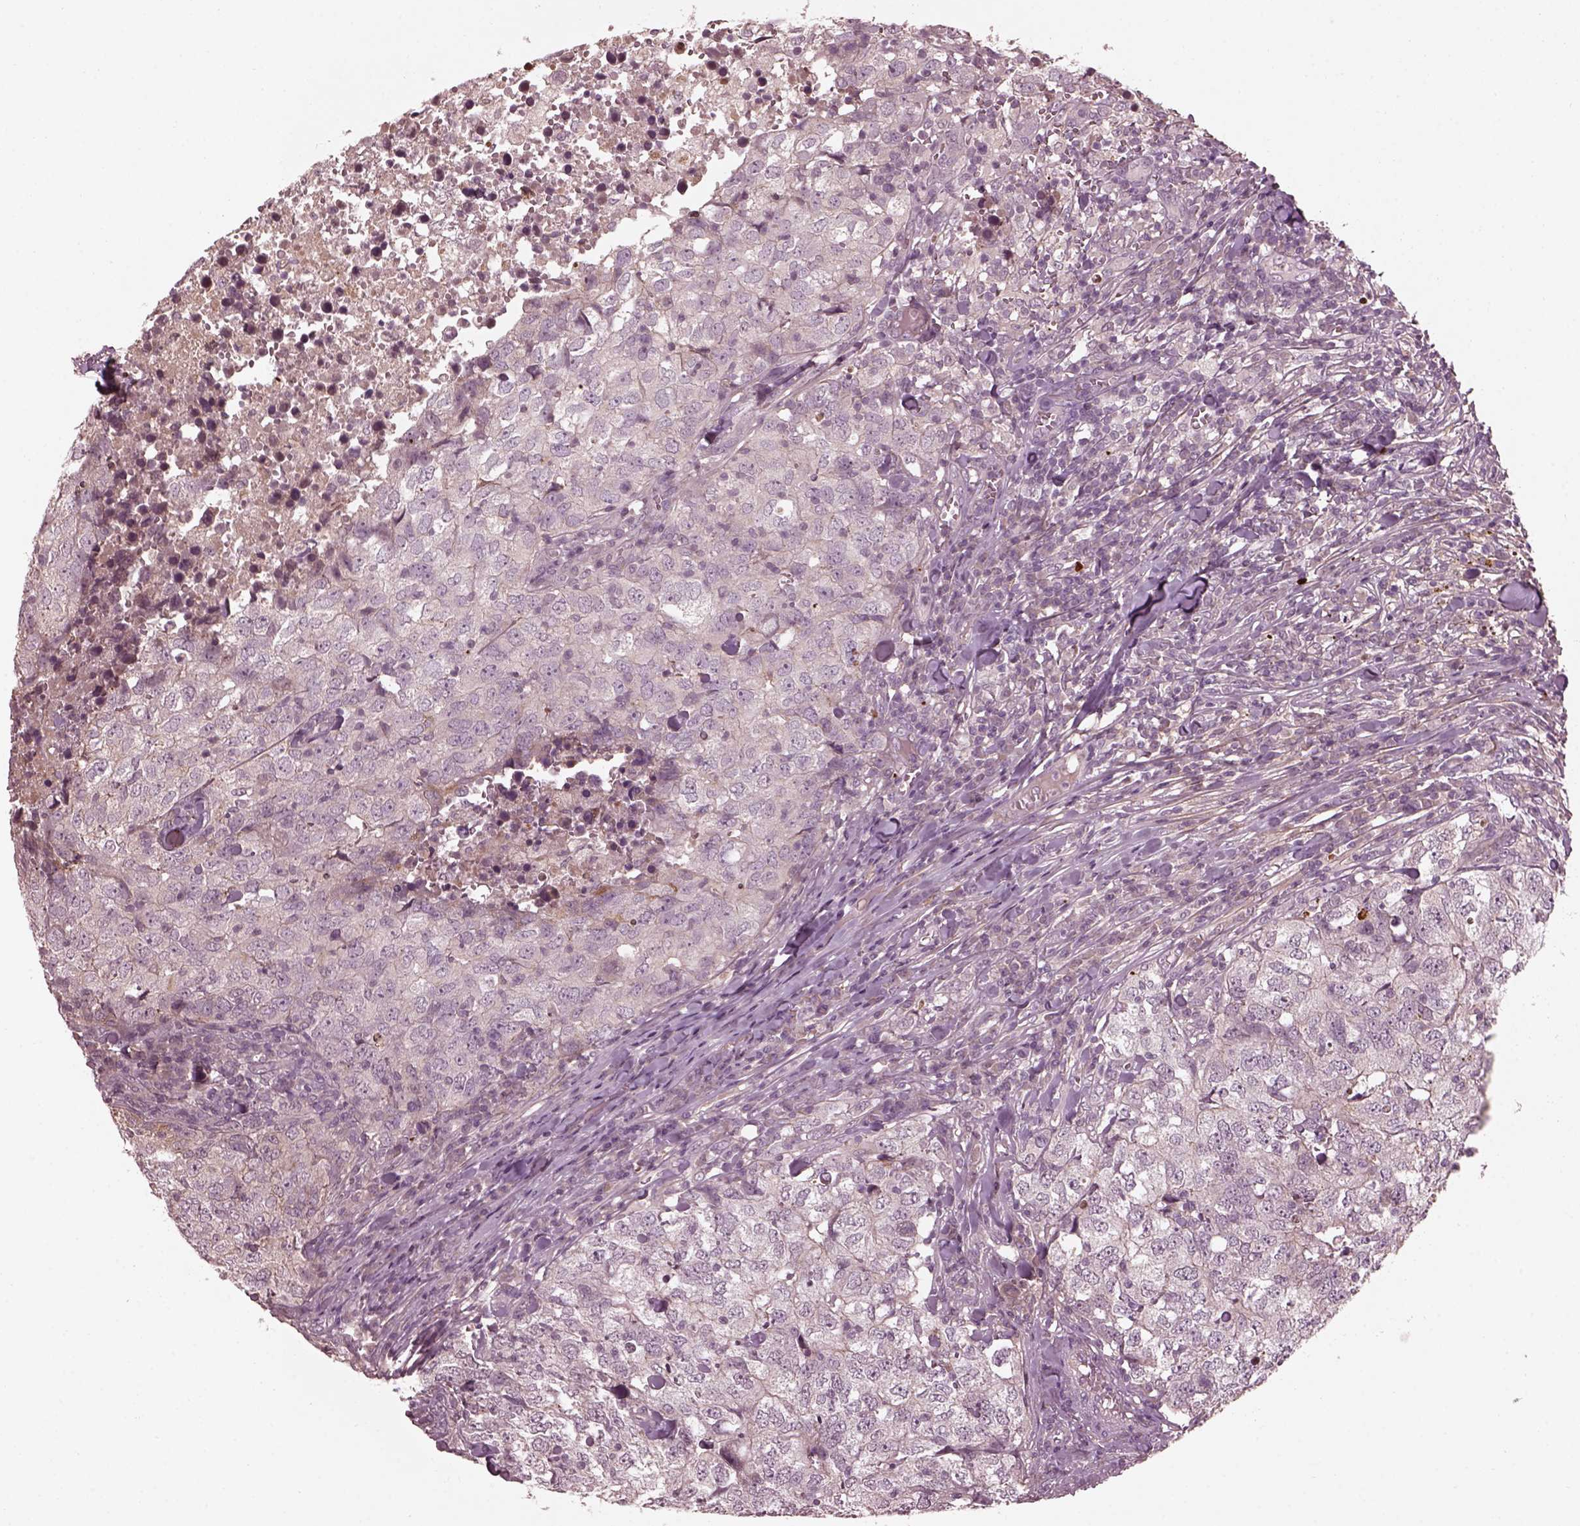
{"staining": {"intensity": "negative", "quantity": "none", "location": "none"}, "tissue": "breast cancer", "cell_type": "Tumor cells", "image_type": "cancer", "snomed": [{"axis": "morphology", "description": "Duct carcinoma"}, {"axis": "topography", "description": "Breast"}], "caption": "High power microscopy micrograph of an immunohistochemistry photomicrograph of breast cancer, revealing no significant expression in tumor cells.", "gene": "EFEMP1", "patient": {"sex": "female", "age": 30}}